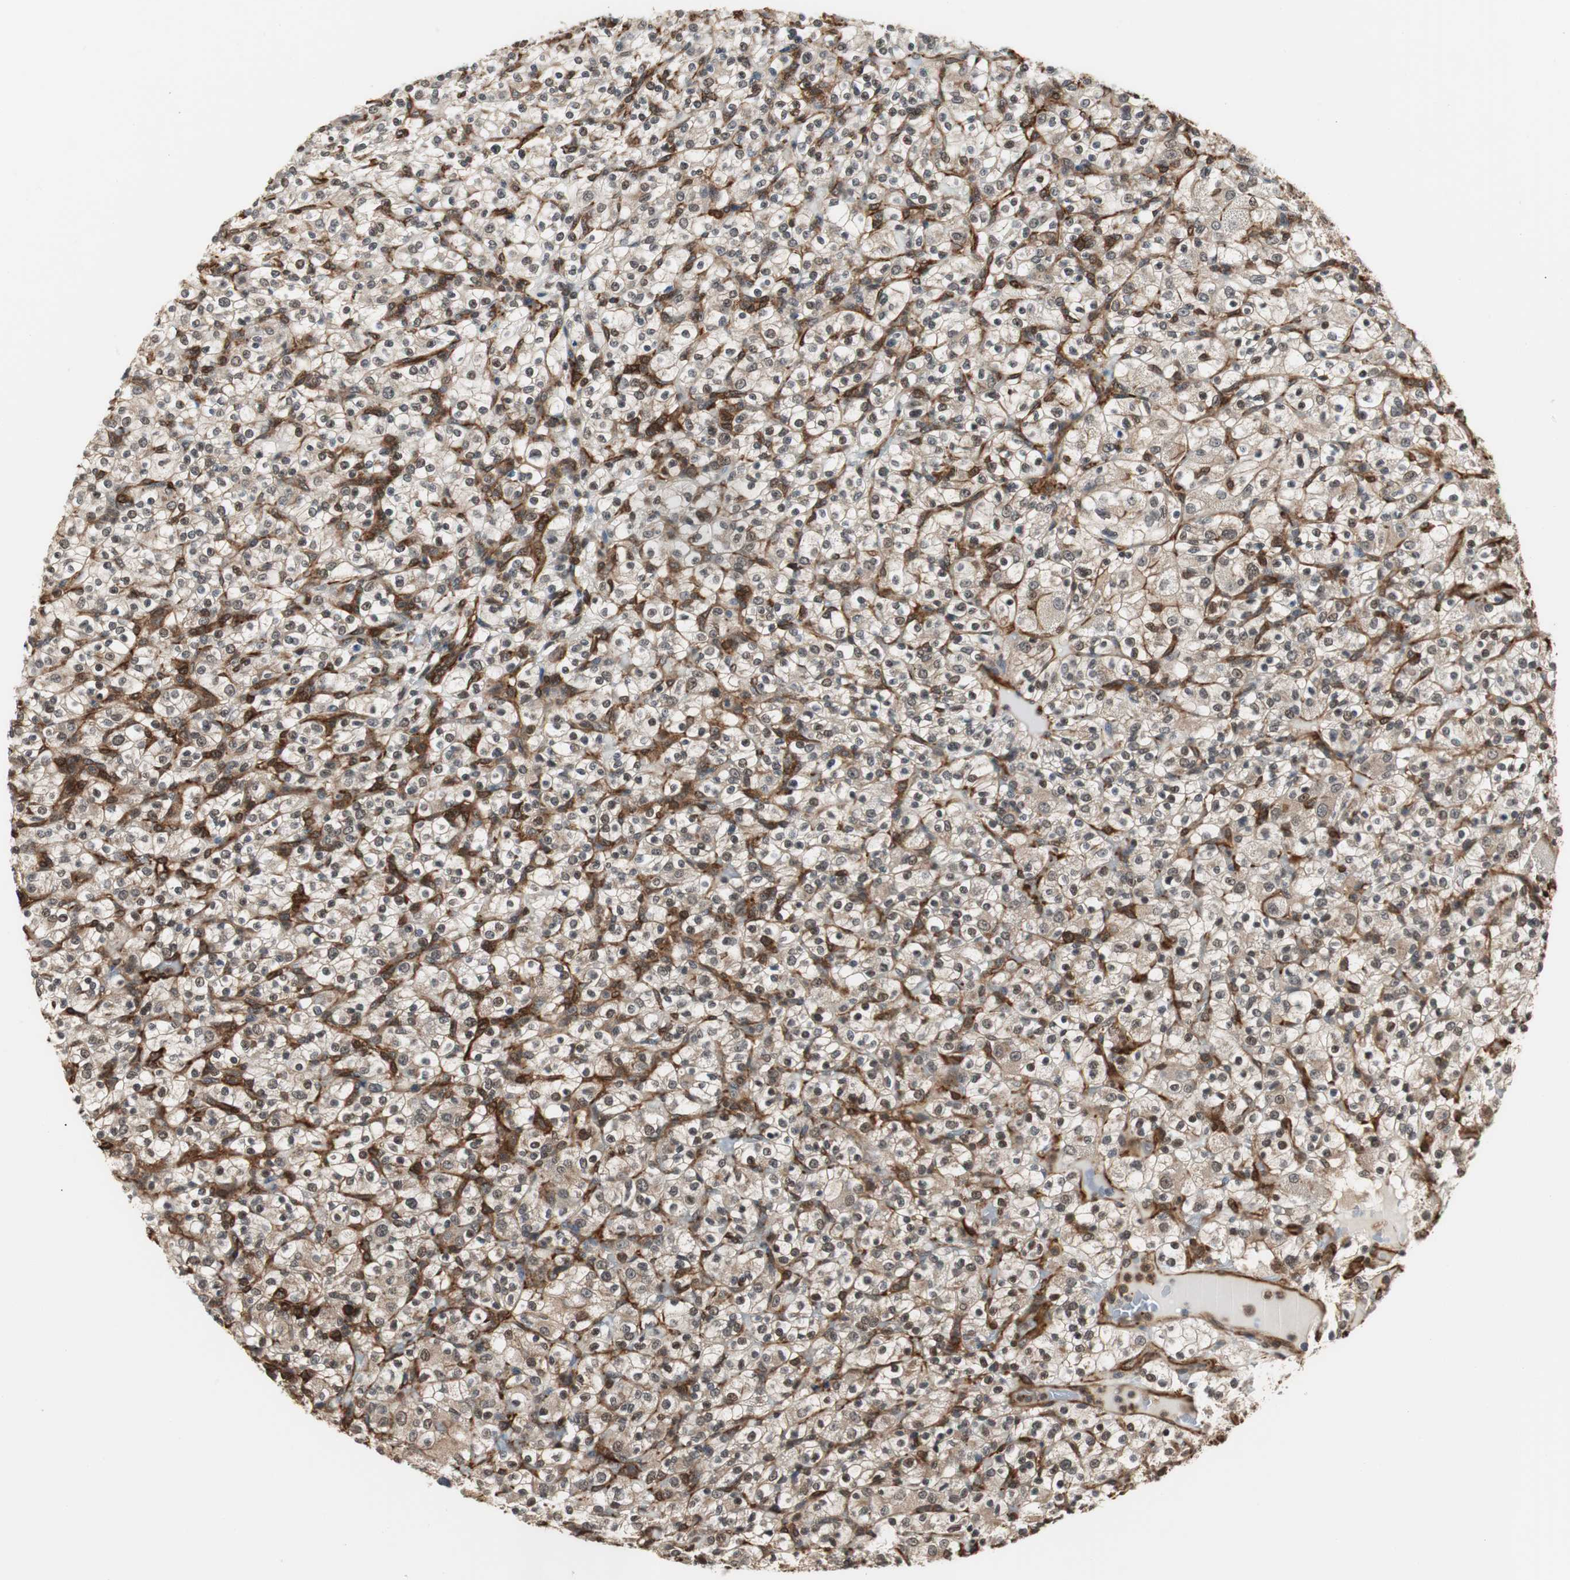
{"staining": {"intensity": "weak", "quantity": ">75%", "location": "cytoplasmic/membranous"}, "tissue": "renal cancer", "cell_type": "Tumor cells", "image_type": "cancer", "snomed": [{"axis": "morphology", "description": "Normal tissue, NOS"}, {"axis": "morphology", "description": "Adenocarcinoma, NOS"}, {"axis": "topography", "description": "Kidney"}], "caption": "A histopathology image of human renal adenocarcinoma stained for a protein reveals weak cytoplasmic/membranous brown staining in tumor cells.", "gene": "PTPN11", "patient": {"sex": "female", "age": 72}}